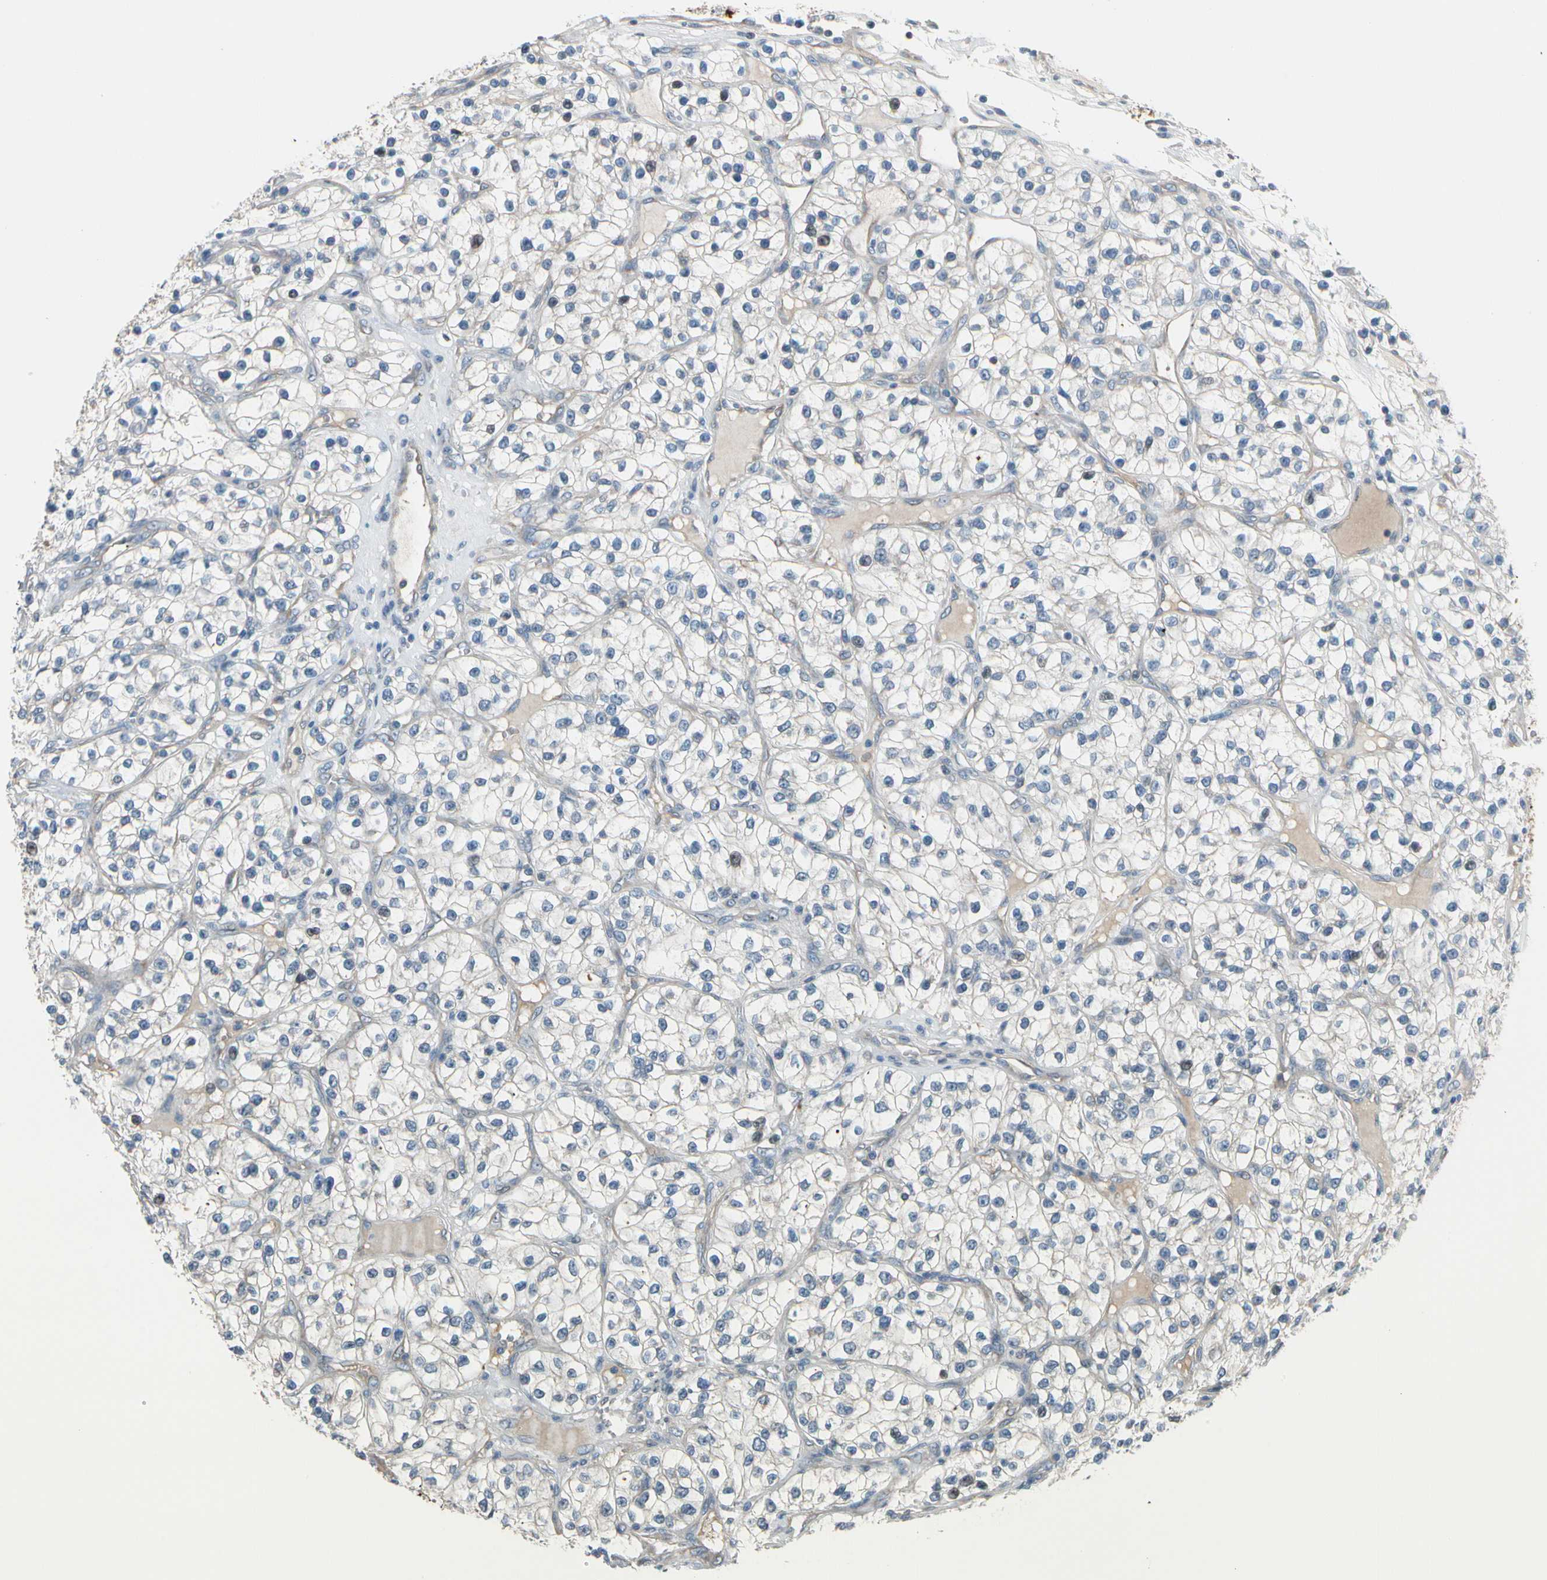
{"staining": {"intensity": "negative", "quantity": "none", "location": "none"}, "tissue": "renal cancer", "cell_type": "Tumor cells", "image_type": "cancer", "snomed": [{"axis": "morphology", "description": "Adenocarcinoma, NOS"}, {"axis": "topography", "description": "Kidney"}], "caption": "Photomicrograph shows no significant protein staining in tumor cells of renal adenocarcinoma.", "gene": "STK40", "patient": {"sex": "female", "age": 57}}